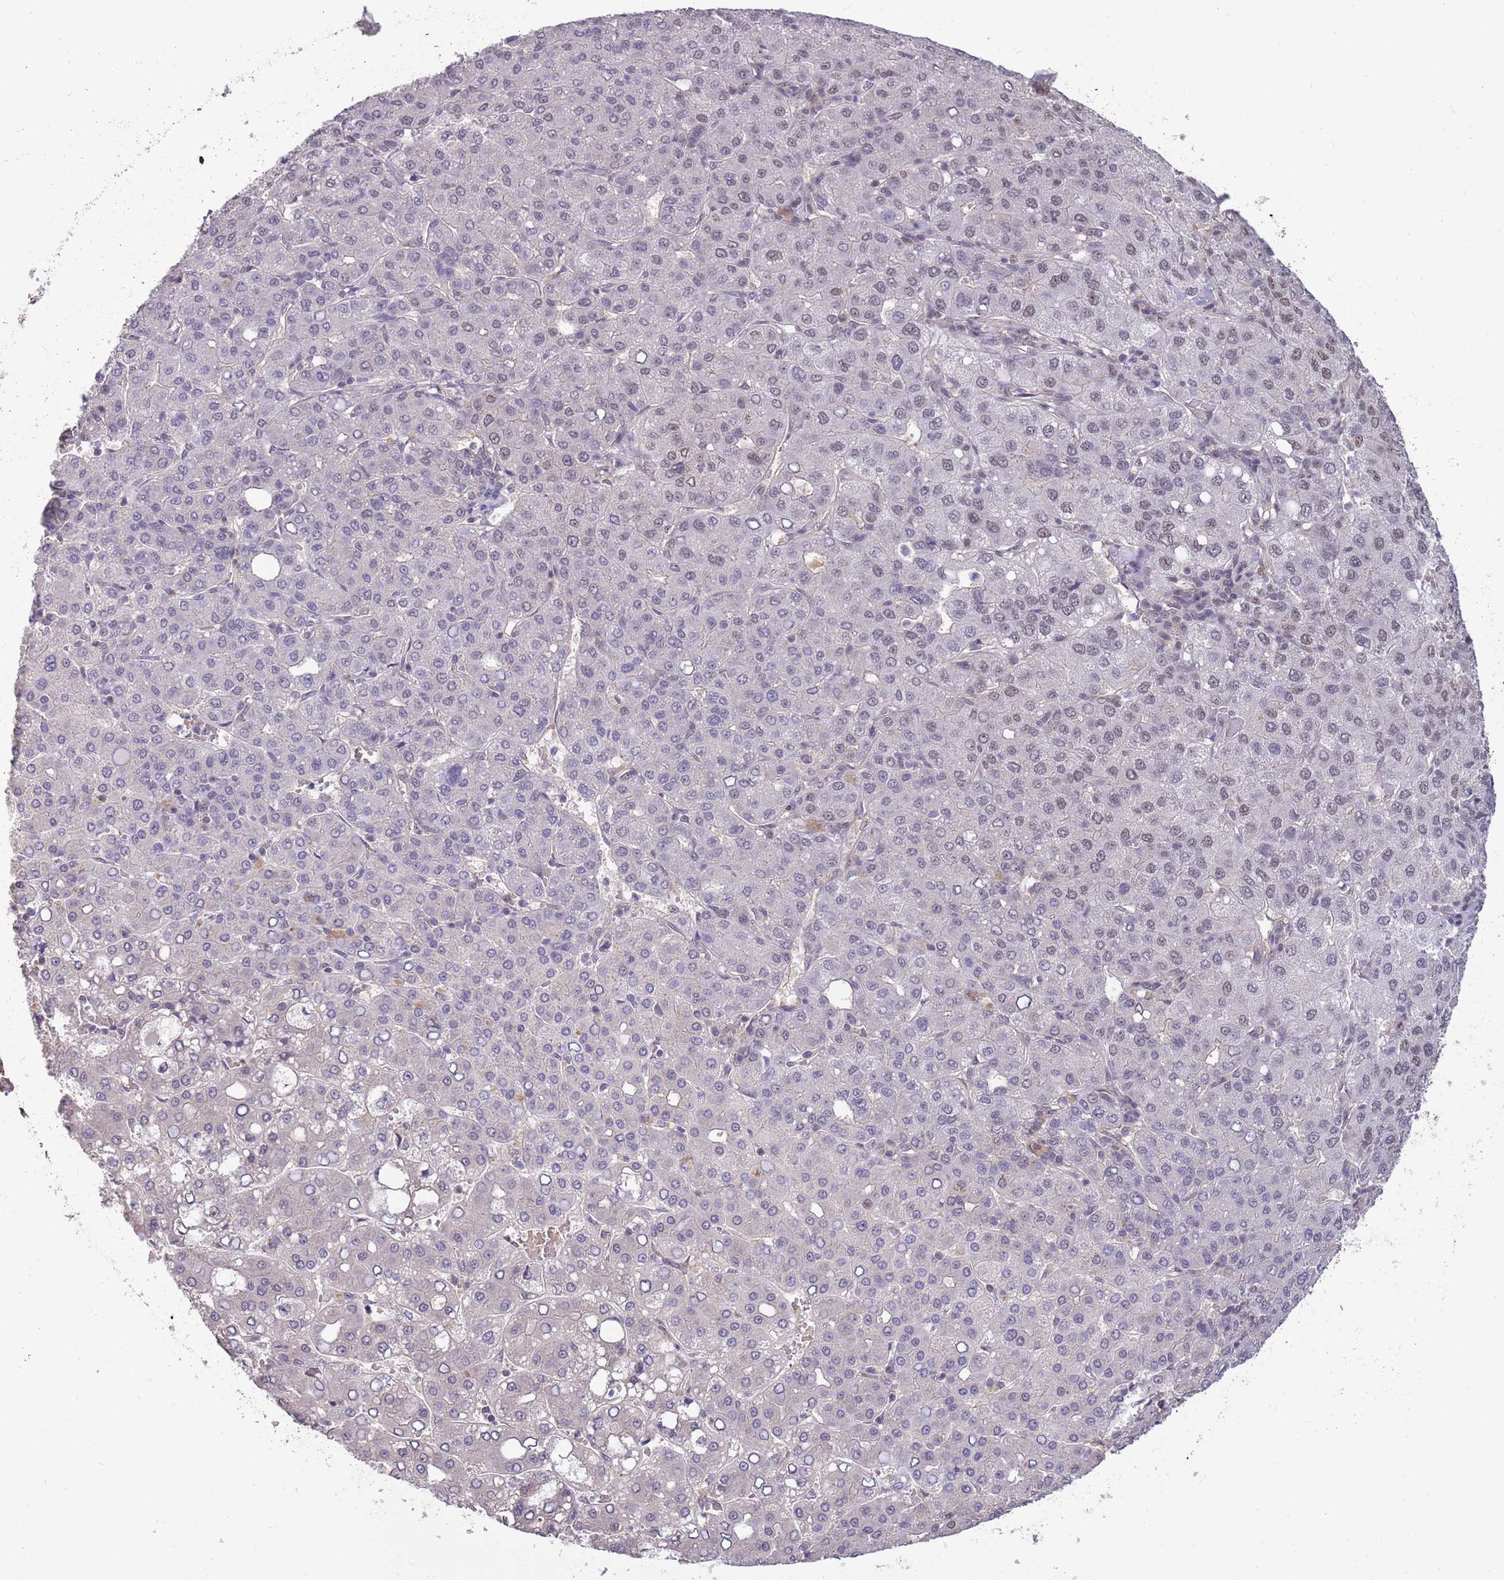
{"staining": {"intensity": "negative", "quantity": "none", "location": "none"}, "tissue": "liver cancer", "cell_type": "Tumor cells", "image_type": "cancer", "snomed": [{"axis": "morphology", "description": "Carcinoma, Hepatocellular, NOS"}, {"axis": "topography", "description": "Liver"}], "caption": "This micrograph is of liver cancer stained with immunohistochemistry to label a protein in brown with the nuclei are counter-stained blue. There is no staining in tumor cells.", "gene": "ZBTB7A", "patient": {"sex": "male", "age": 65}}